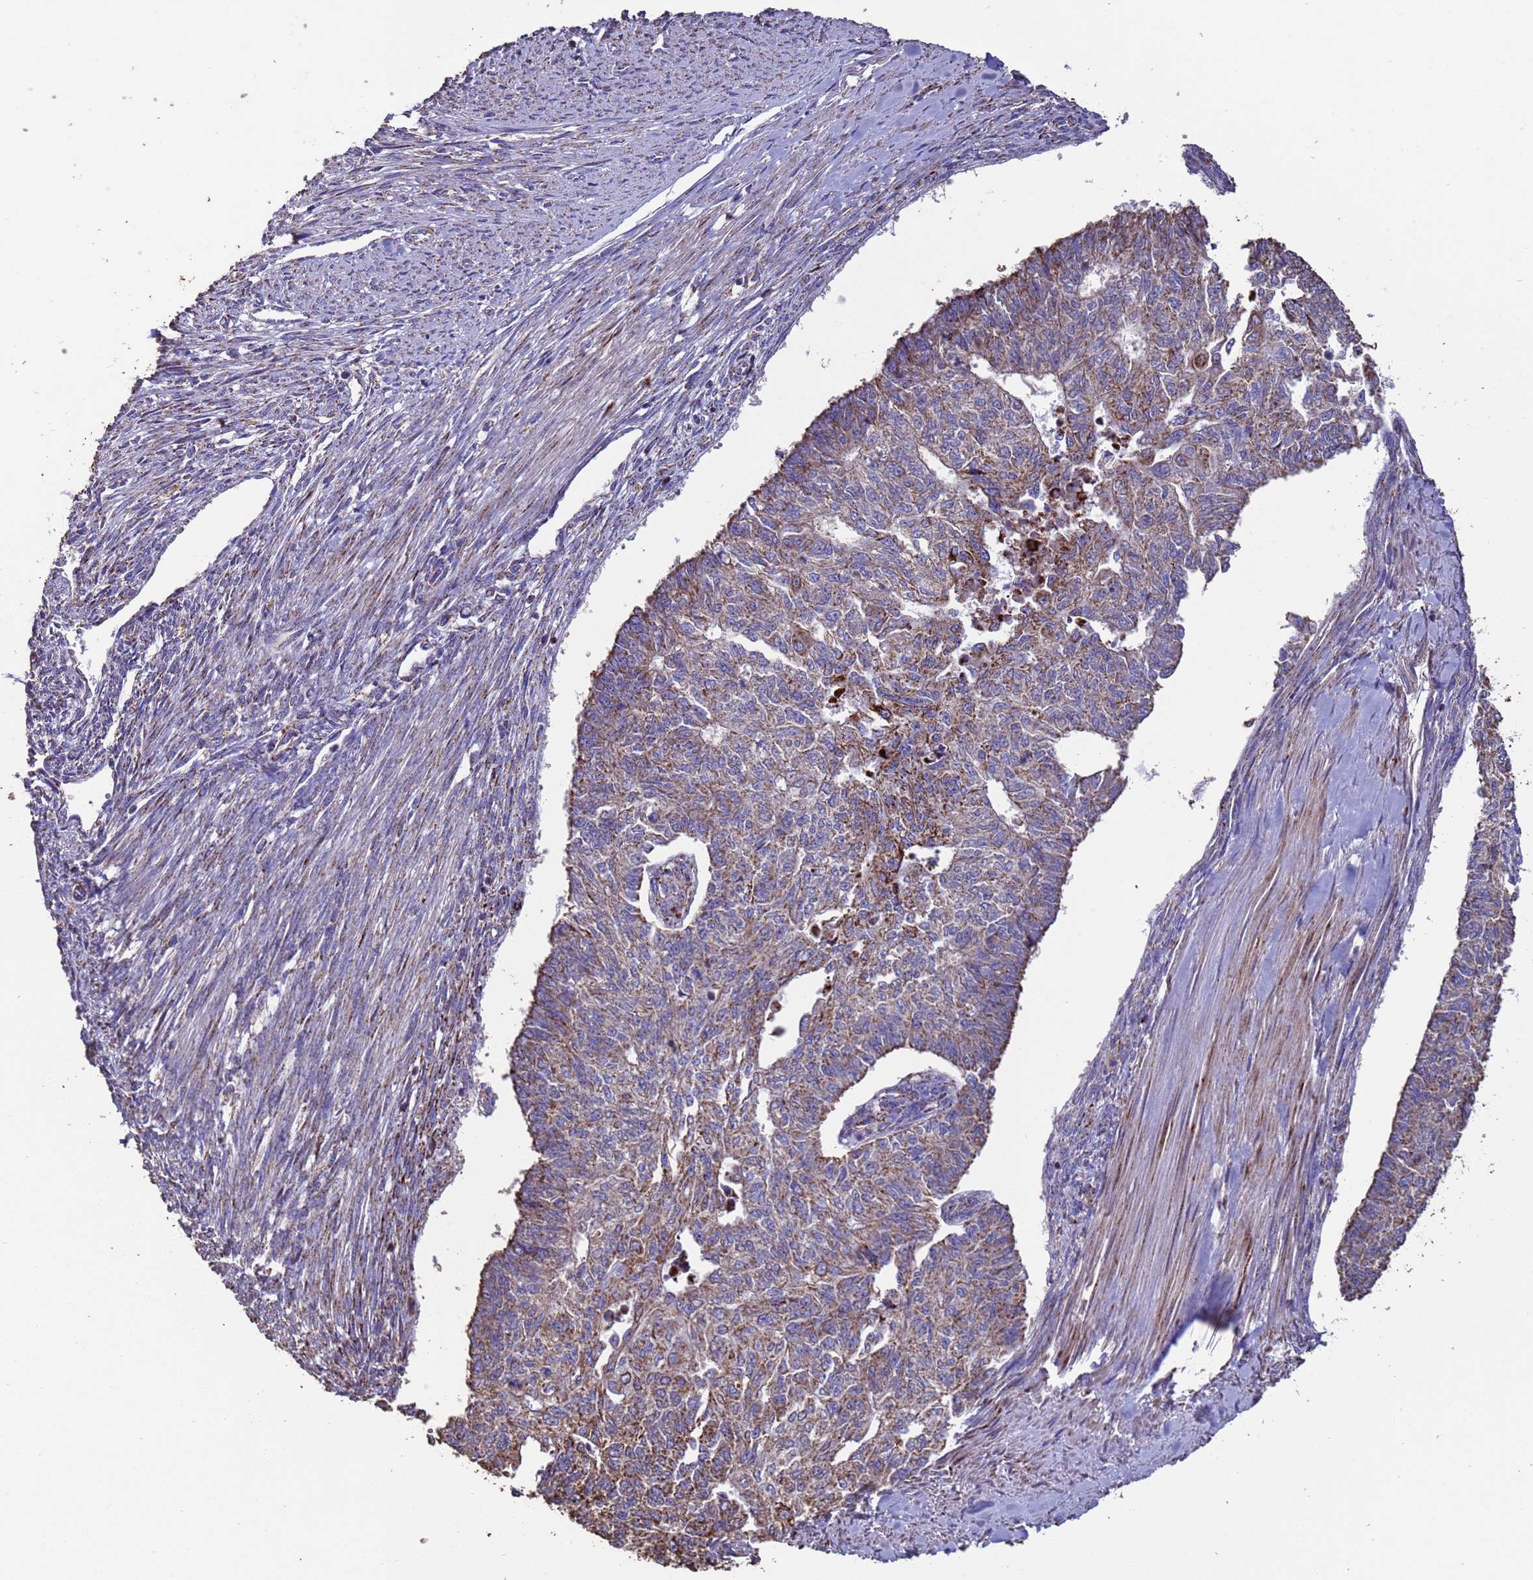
{"staining": {"intensity": "strong", "quantity": "25%-75%", "location": "cytoplasmic/membranous"}, "tissue": "endometrial cancer", "cell_type": "Tumor cells", "image_type": "cancer", "snomed": [{"axis": "morphology", "description": "Adenocarcinoma, NOS"}, {"axis": "topography", "description": "Endometrium"}], "caption": "About 25%-75% of tumor cells in adenocarcinoma (endometrial) show strong cytoplasmic/membranous protein positivity as visualized by brown immunohistochemical staining.", "gene": "ZNFX1", "patient": {"sex": "female", "age": 32}}